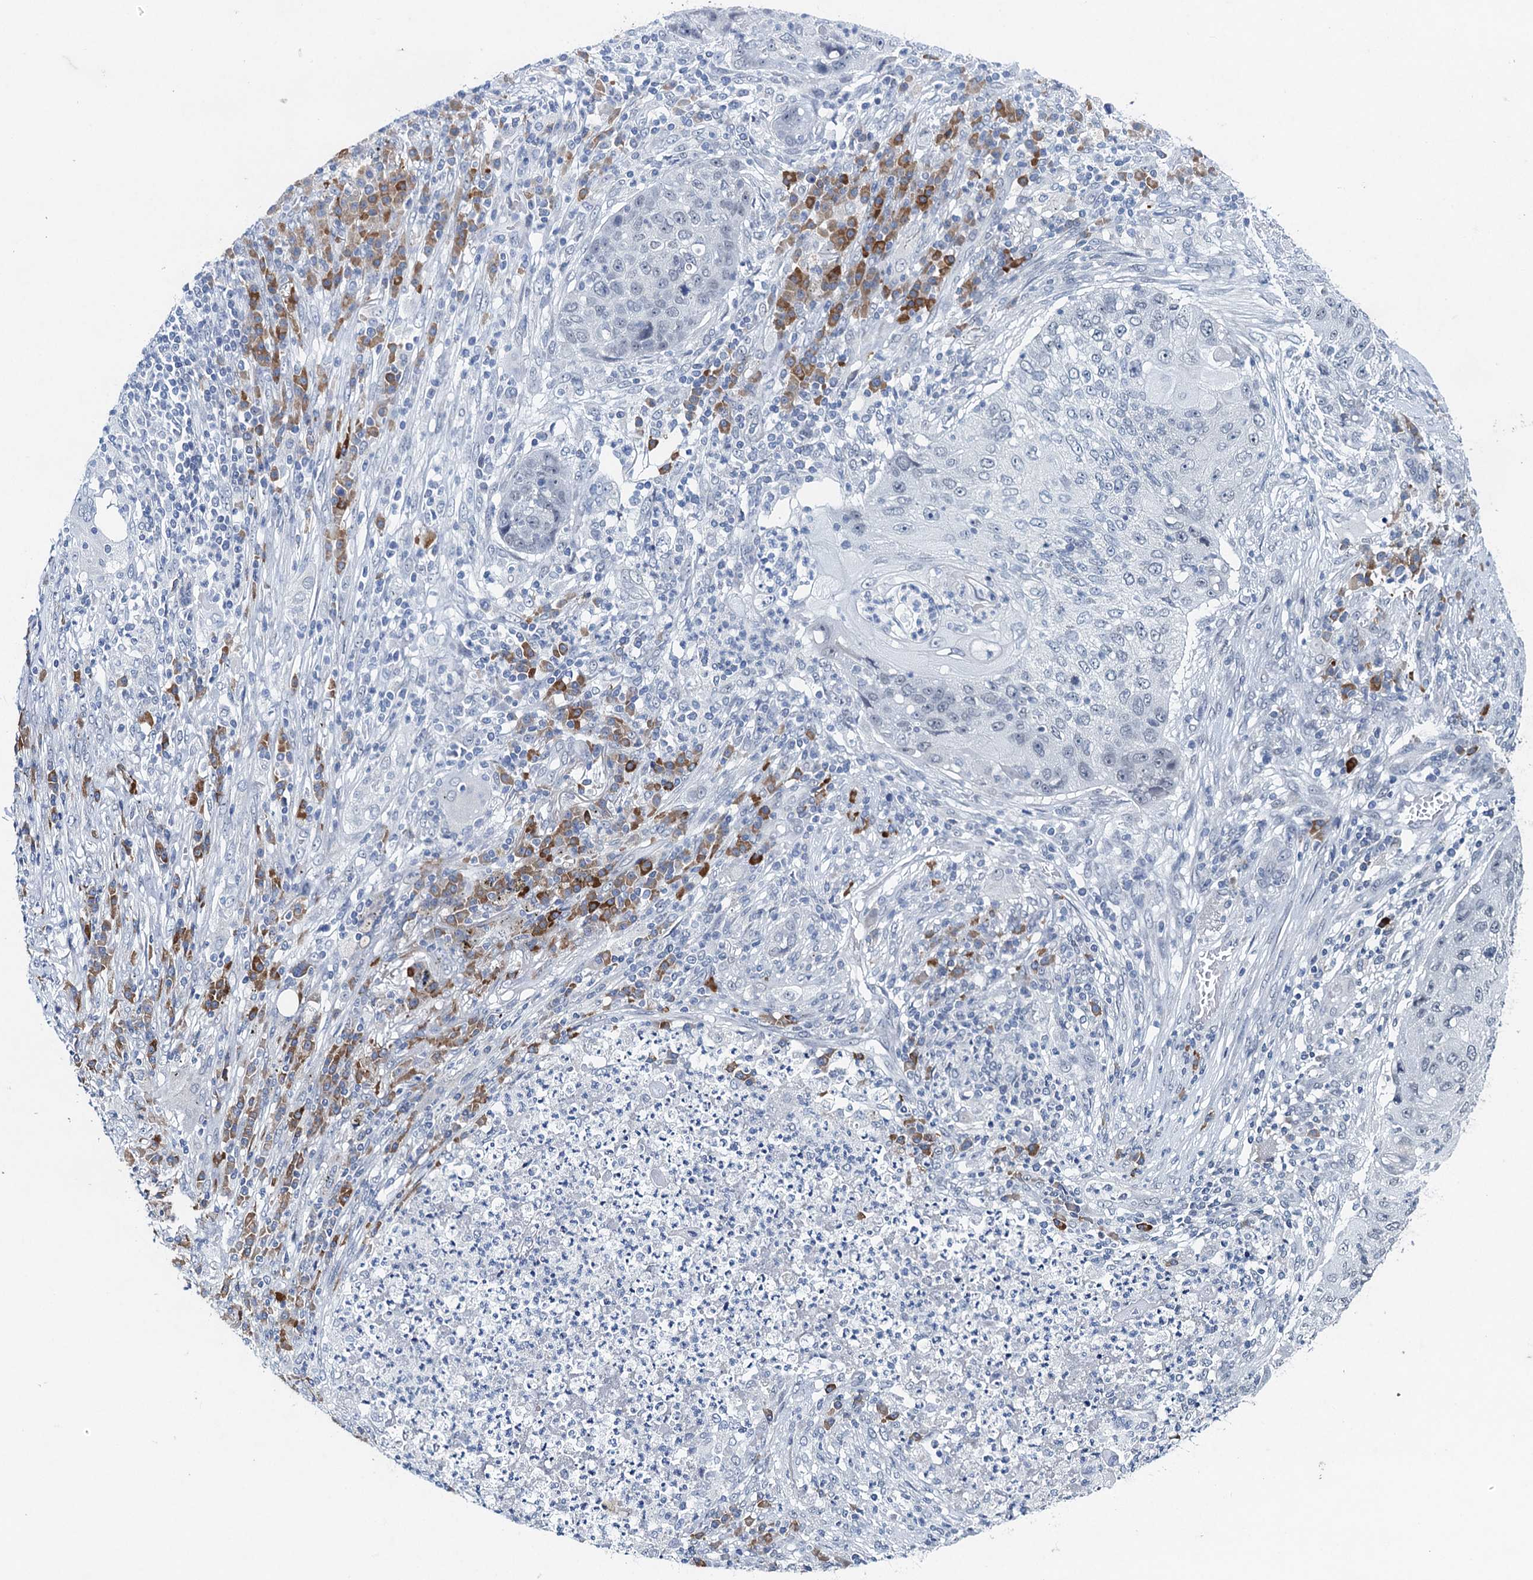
{"staining": {"intensity": "negative", "quantity": "none", "location": "none"}, "tissue": "lung cancer", "cell_type": "Tumor cells", "image_type": "cancer", "snomed": [{"axis": "morphology", "description": "Squamous cell carcinoma, NOS"}, {"axis": "topography", "description": "Lung"}], "caption": "High power microscopy micrograph of an IHC image of lung cancer (squamous cell carcinoma), revealing no significant positivity in tumor cells.", "gene": "HAPSTR1", "patient": {"sex": "female", "age": 63}}